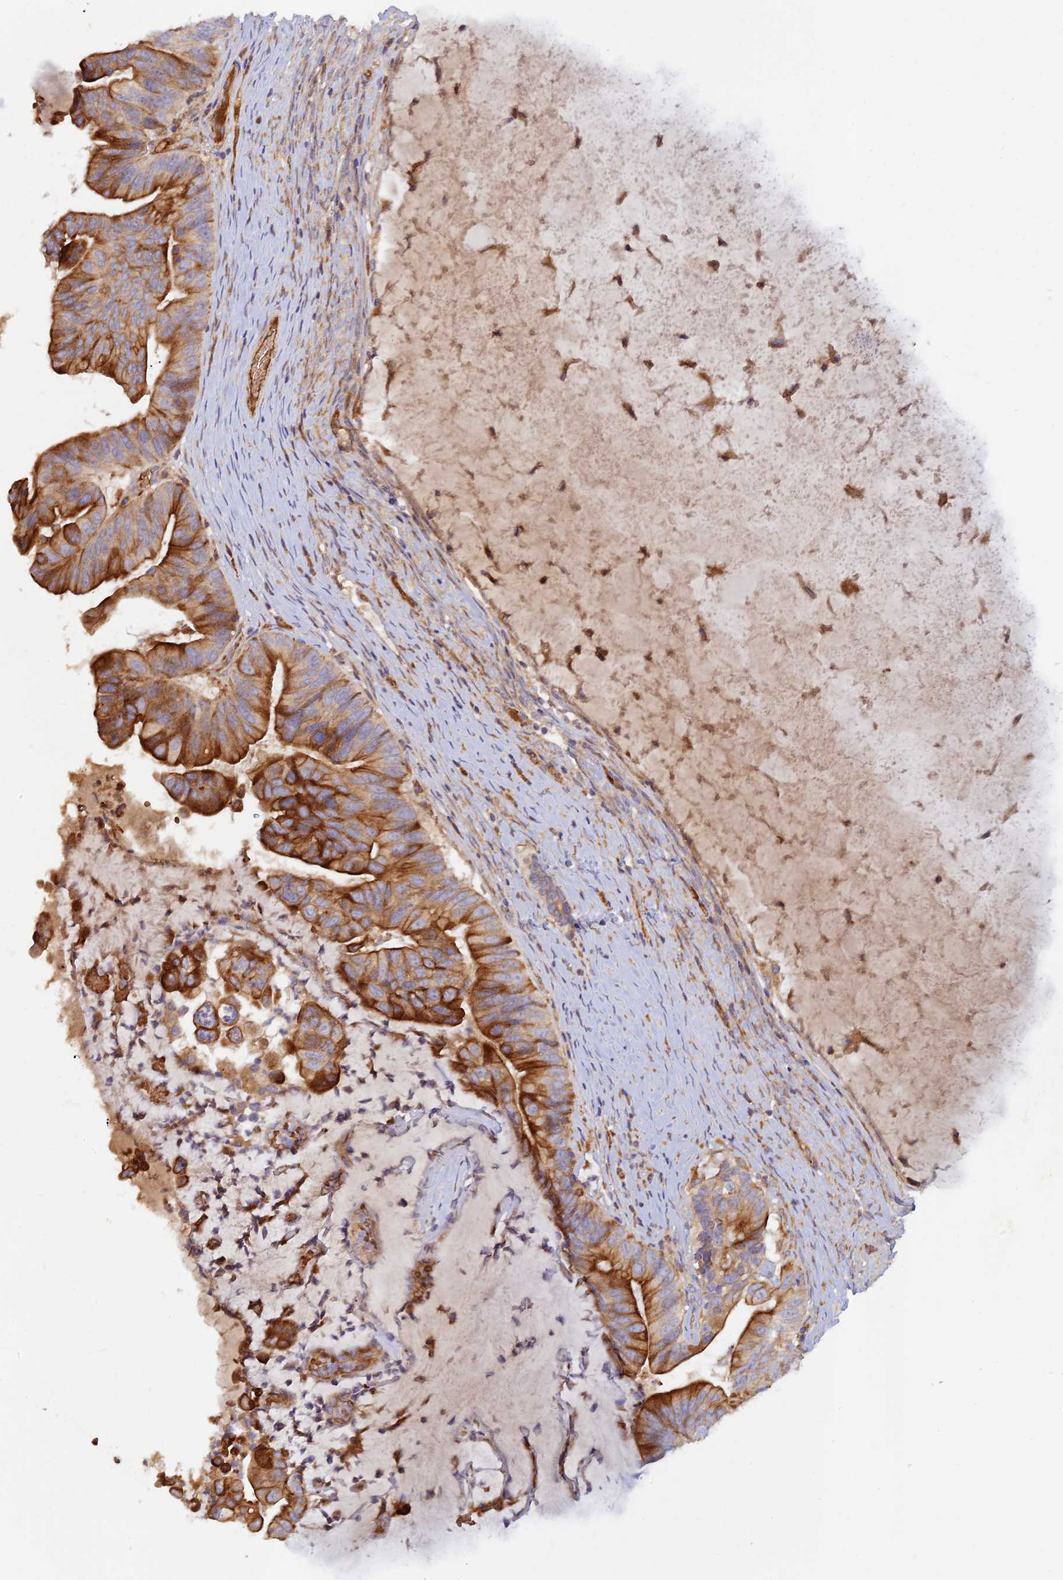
{"staining": {"intensity": "moderate", "quantity": ">75%", "location": "cytoplasmic/membranous"}, "tissue": "ovarian cancer", "cell_type": "Tumor cells", "image_type": "cancer", "snomed": [{"axis": "morphology", "description": "Cystadenocarcinoma, mucinous, NOS"}, {"axis": "topography", "description": "Ovary"}], "caption": "Ovarian cancer stained with a brown dye shows moderate cytoplasmic/membranous positive positivity in approximately >75% of tumor cells.", "gene": "GMCL1", "patient": {"sex": "female", "age": 61}}